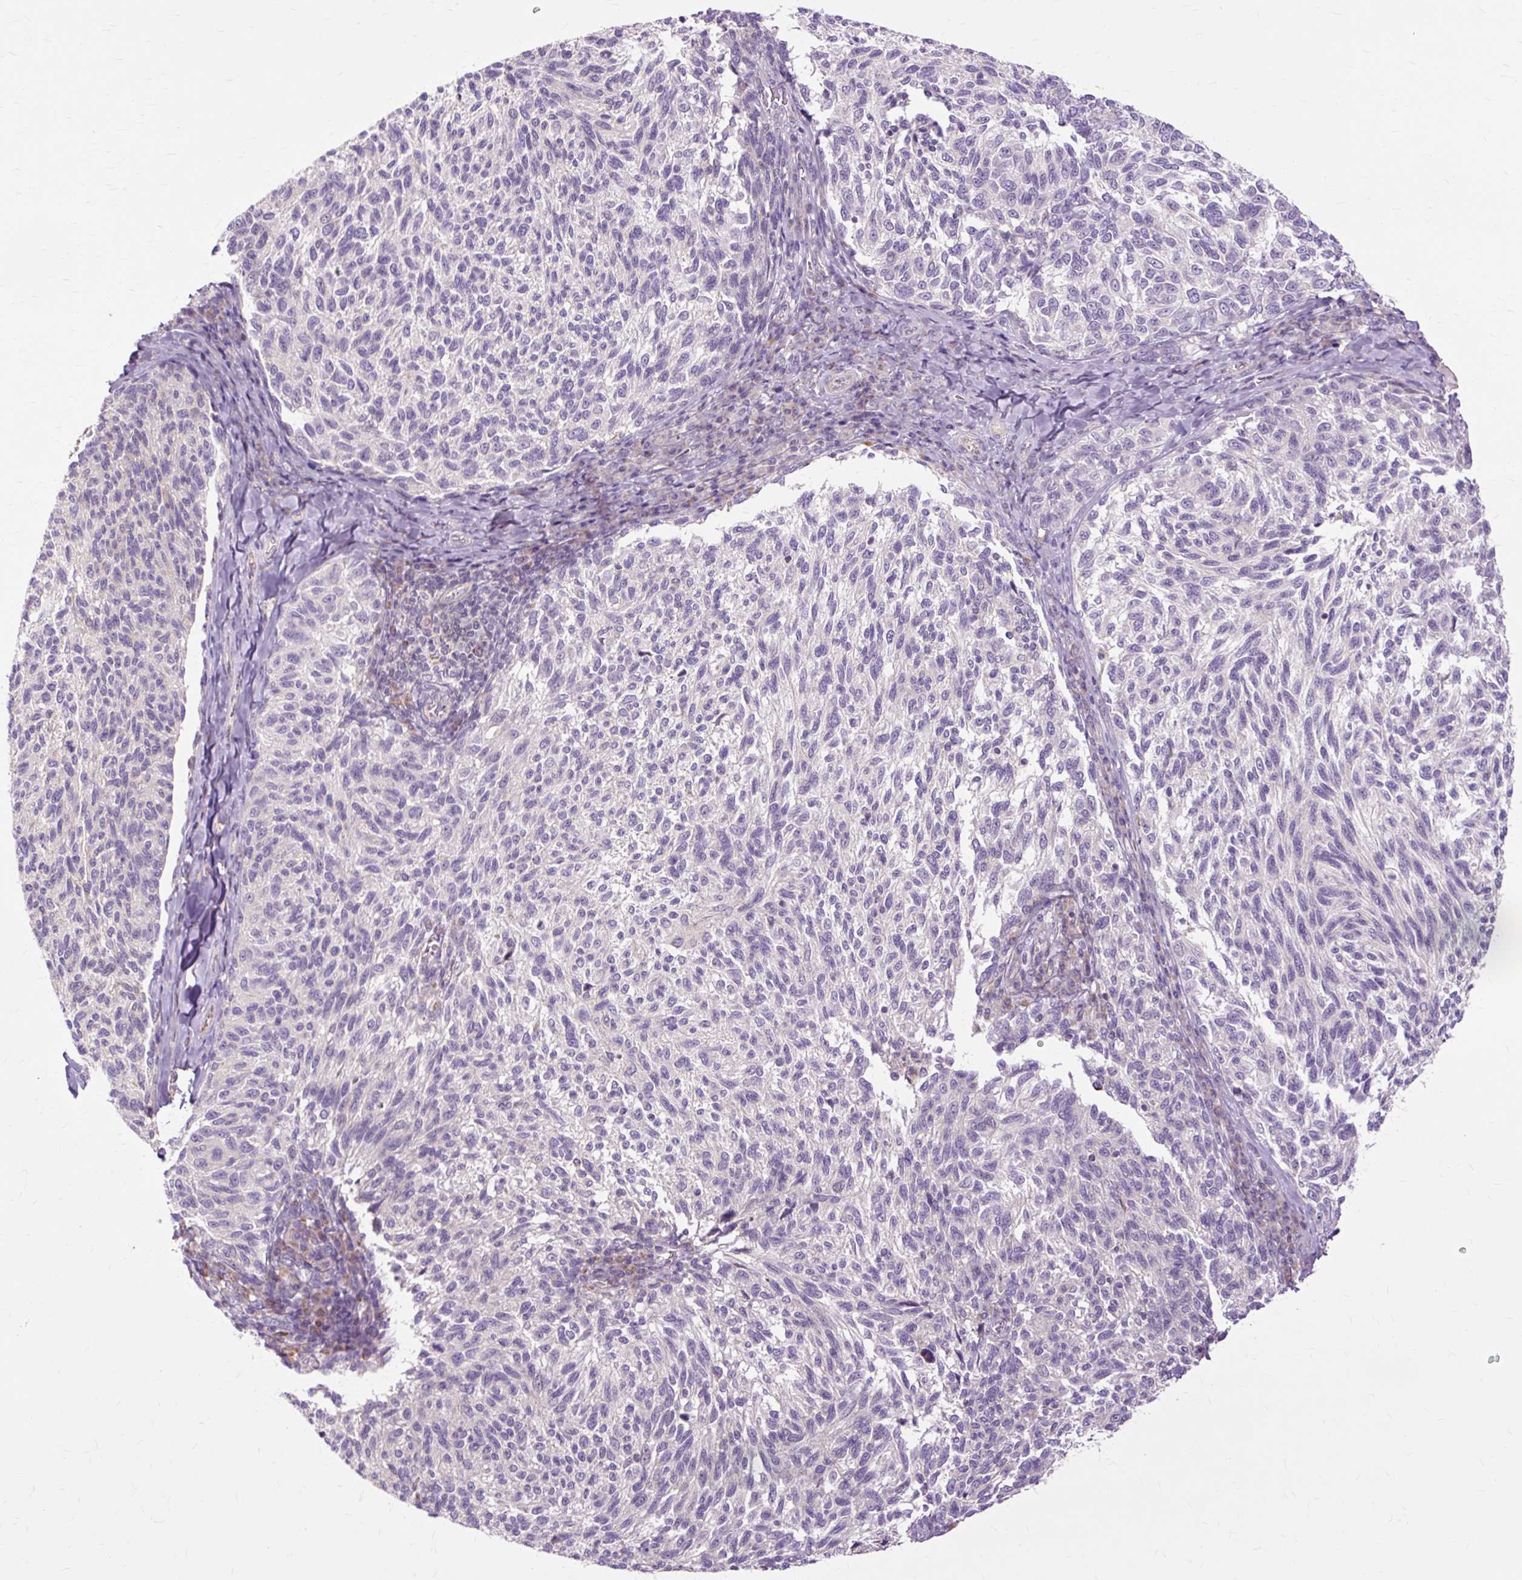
{"staining": {"intensity": "negative", "quantity": "none", "location": "none"}, "tissue": "melanoma", "cell_type": "Tumor cells", "image_type": "cancer", "snomed": [{"axis": "morphology", "description": "Malignant melanoma, NOS"}, {"axis": "topography", "description": "Skin"}], "caption": "This is an immunohistochemistry (IHC) photomicrograph of malignant melanoma. There is no expression in tumor cells.", "gene": "PDZD2", "patient": {"sex": "female", "age": 73}}